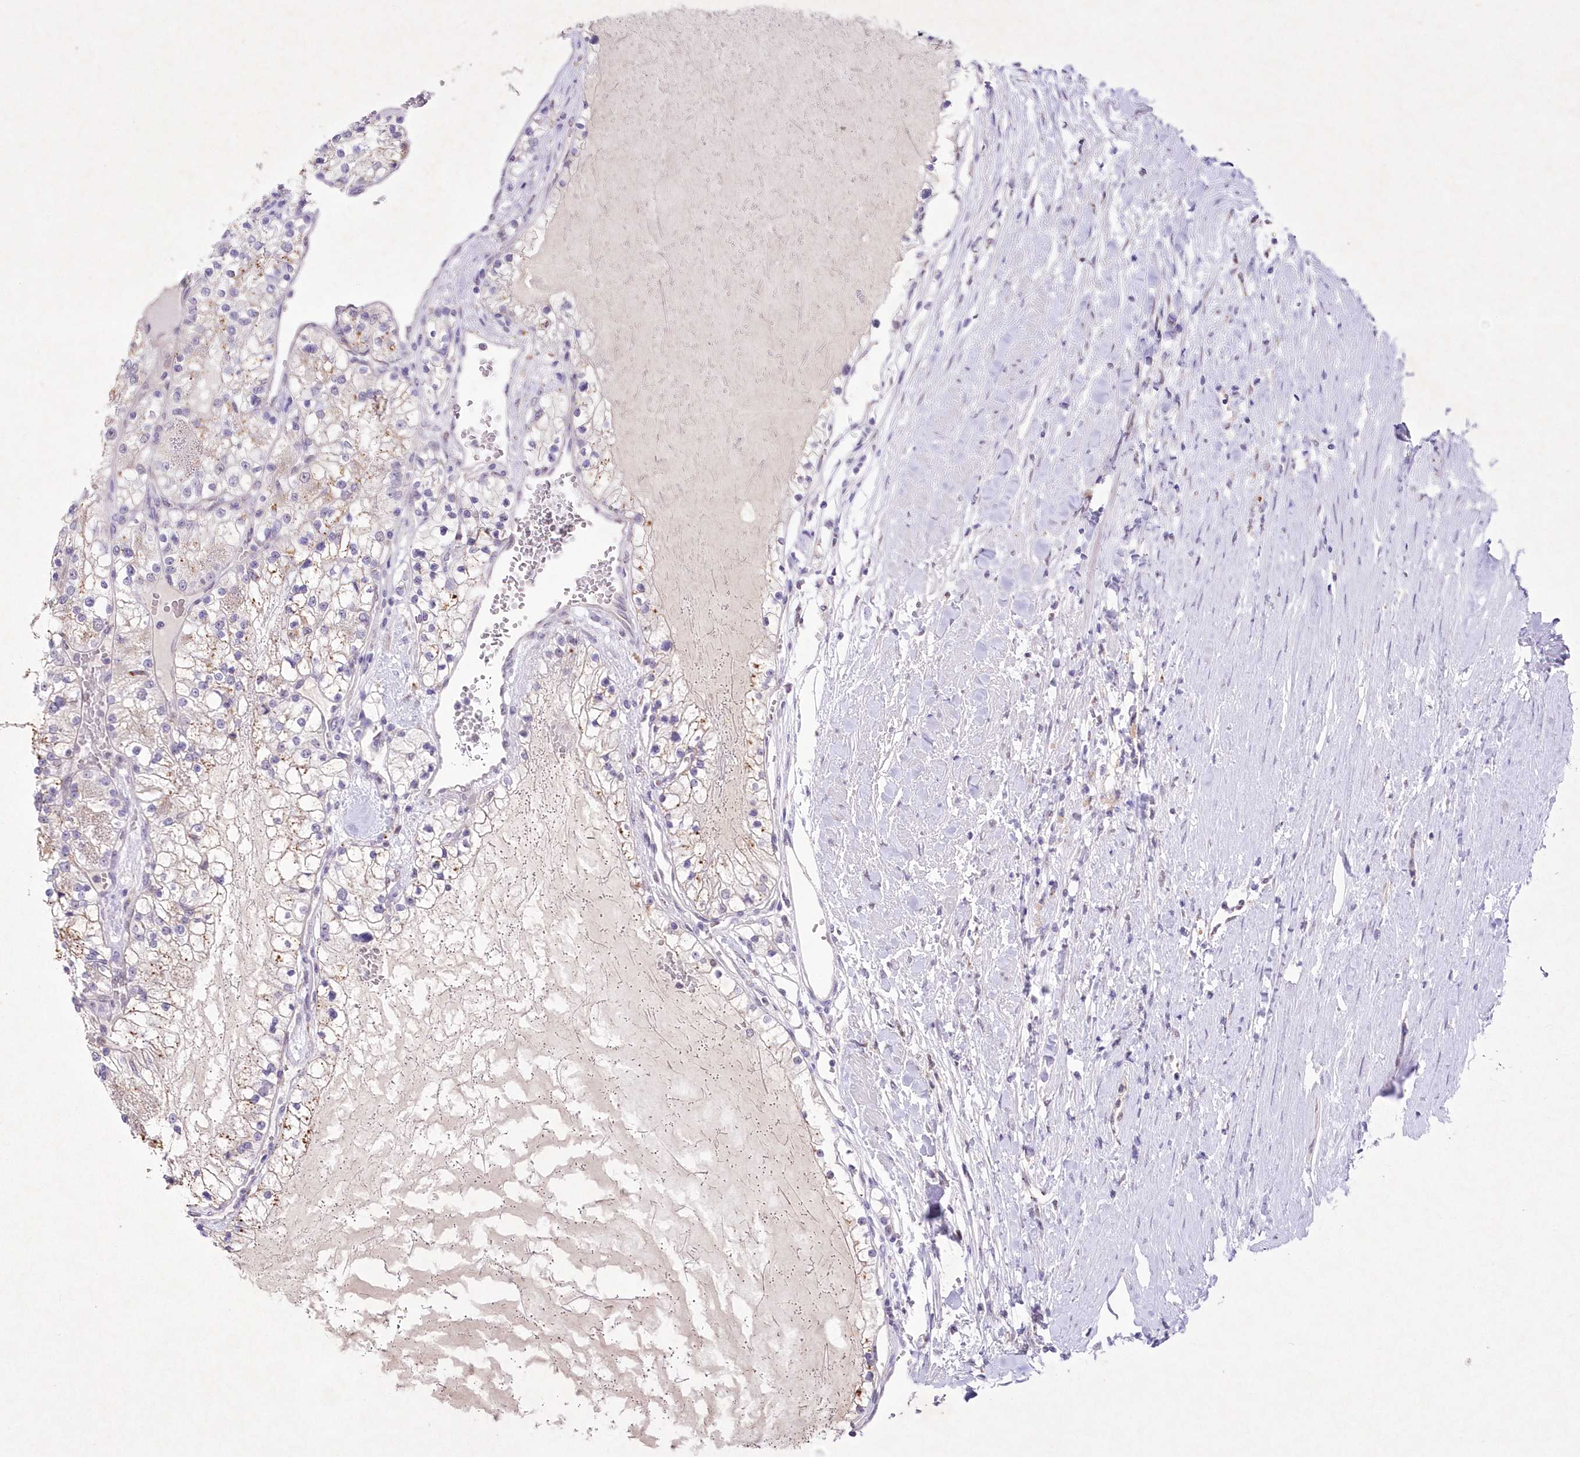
{"staining": {"intensity": "weak", "quantity": "<25%", "location": "cytoplasmic/membranous"}, "tissue": "renal cancer", "cell_type": "Tumor cells", "image_type": "cancer", "snomed": [{"axis": "morphology", "description": "Normal tissue, NOS"}, {"axis": "morphology", "description": "Adenocarcinoma, NOS"}, {"axis": "topography", "description": "Kidney"}], "caption": "Micrograph shows no protein expression in tumor cells of adenocarcinoma (renal) tissue.", "gene": "RBM27", "patient": {"sex": "male", "age": 68}}